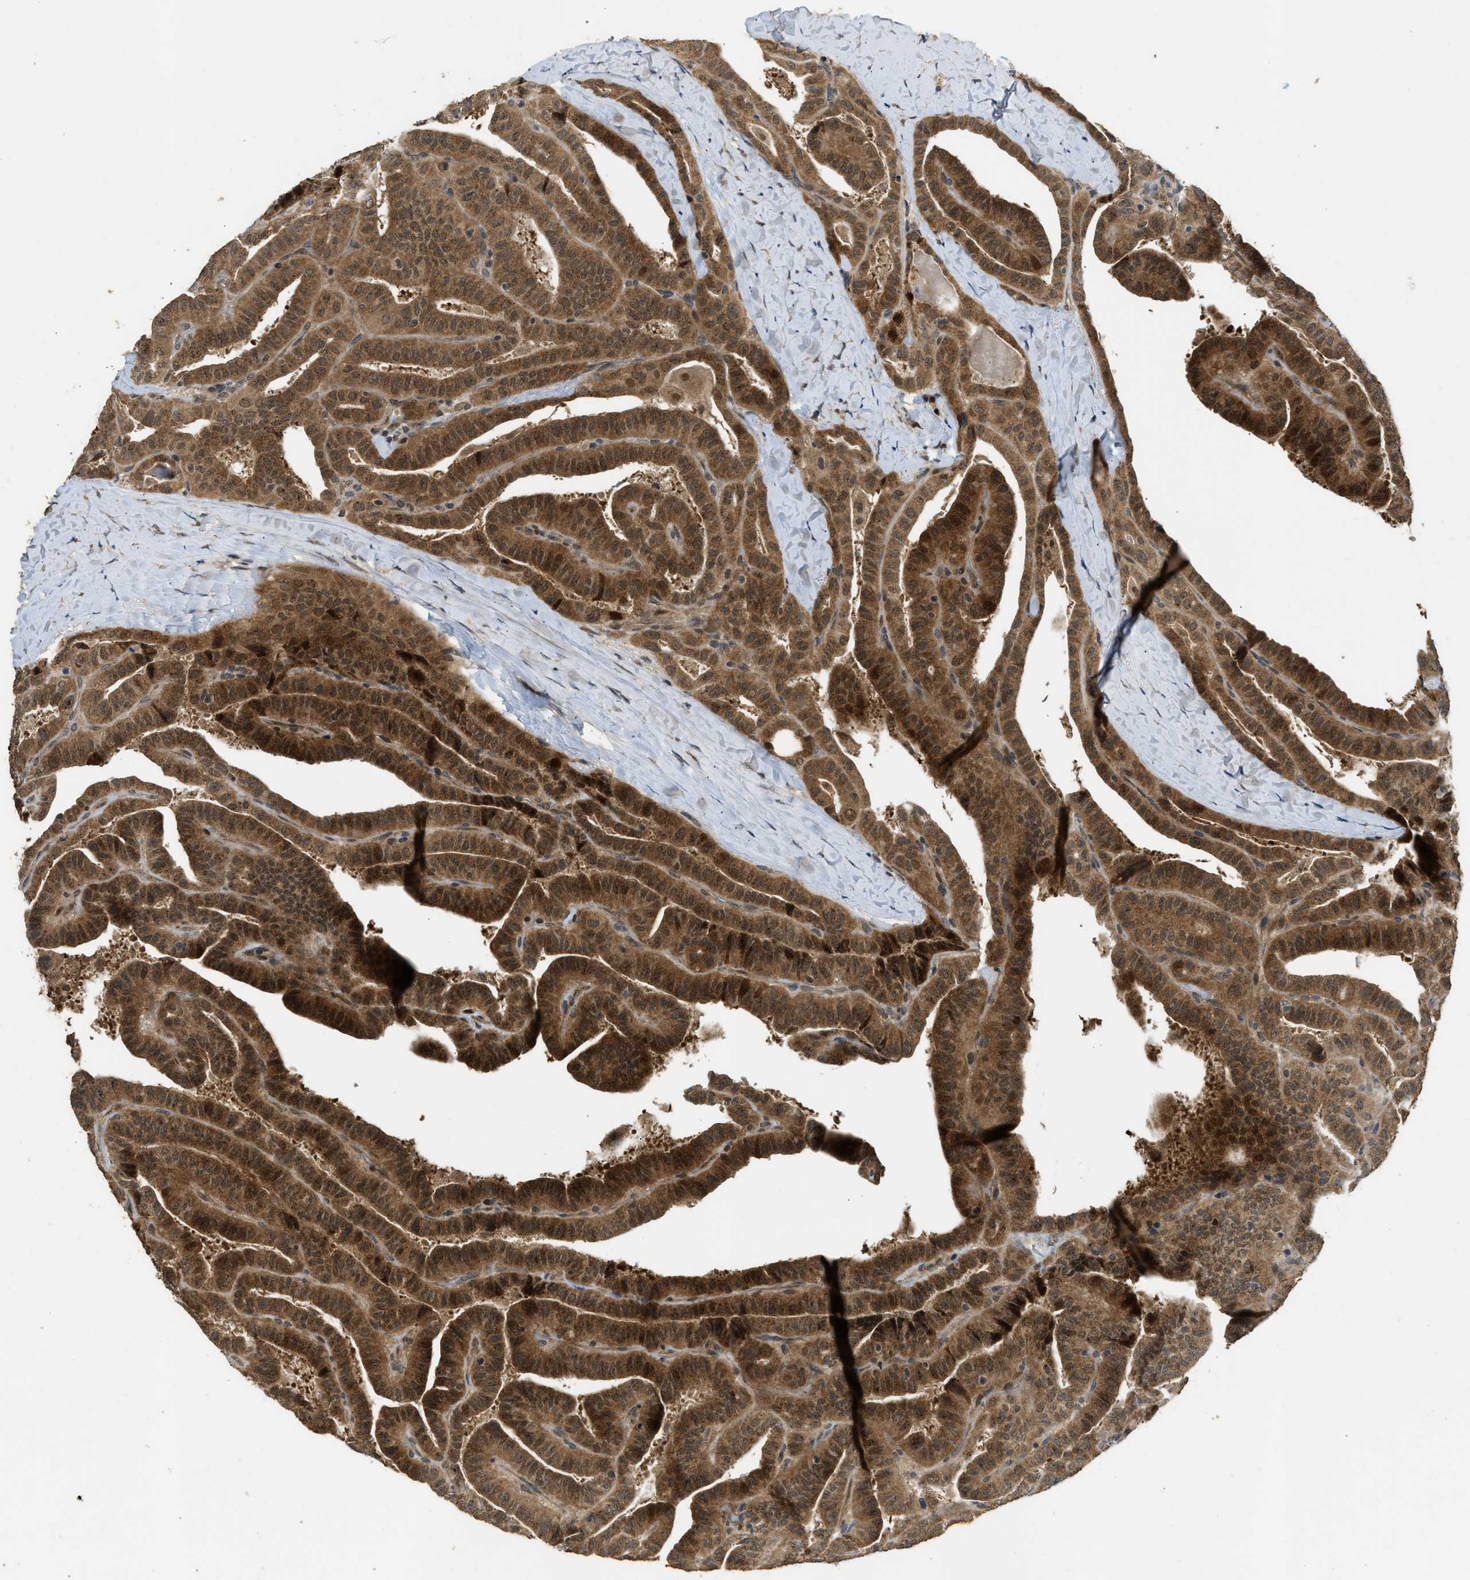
{"staining": {"intensity": "moderate", "quantity": ">75%", "location": "cytoplasmic/membranous,nuclear"}, "tissue": "thyroid cancer", "cell_type": "Tumor cells", "image_type": "cancer", "snomed": [{"axis": "morphology", "description": "Papillary adenocarcinoma, NOS"}, {"axis": "topography", "description": "Thyroid gland"}], "caption": "High-power microscopy captured an immunohistochemistry (IHC) histopathology image of thyroid papillary adenocarcinoma, revealing moderate cytoplasmic/membranous and nuclear staining in approximately >75% of tumor cells.", "gene": "GET1", "patient": {"sex": "male", "age": 77}}